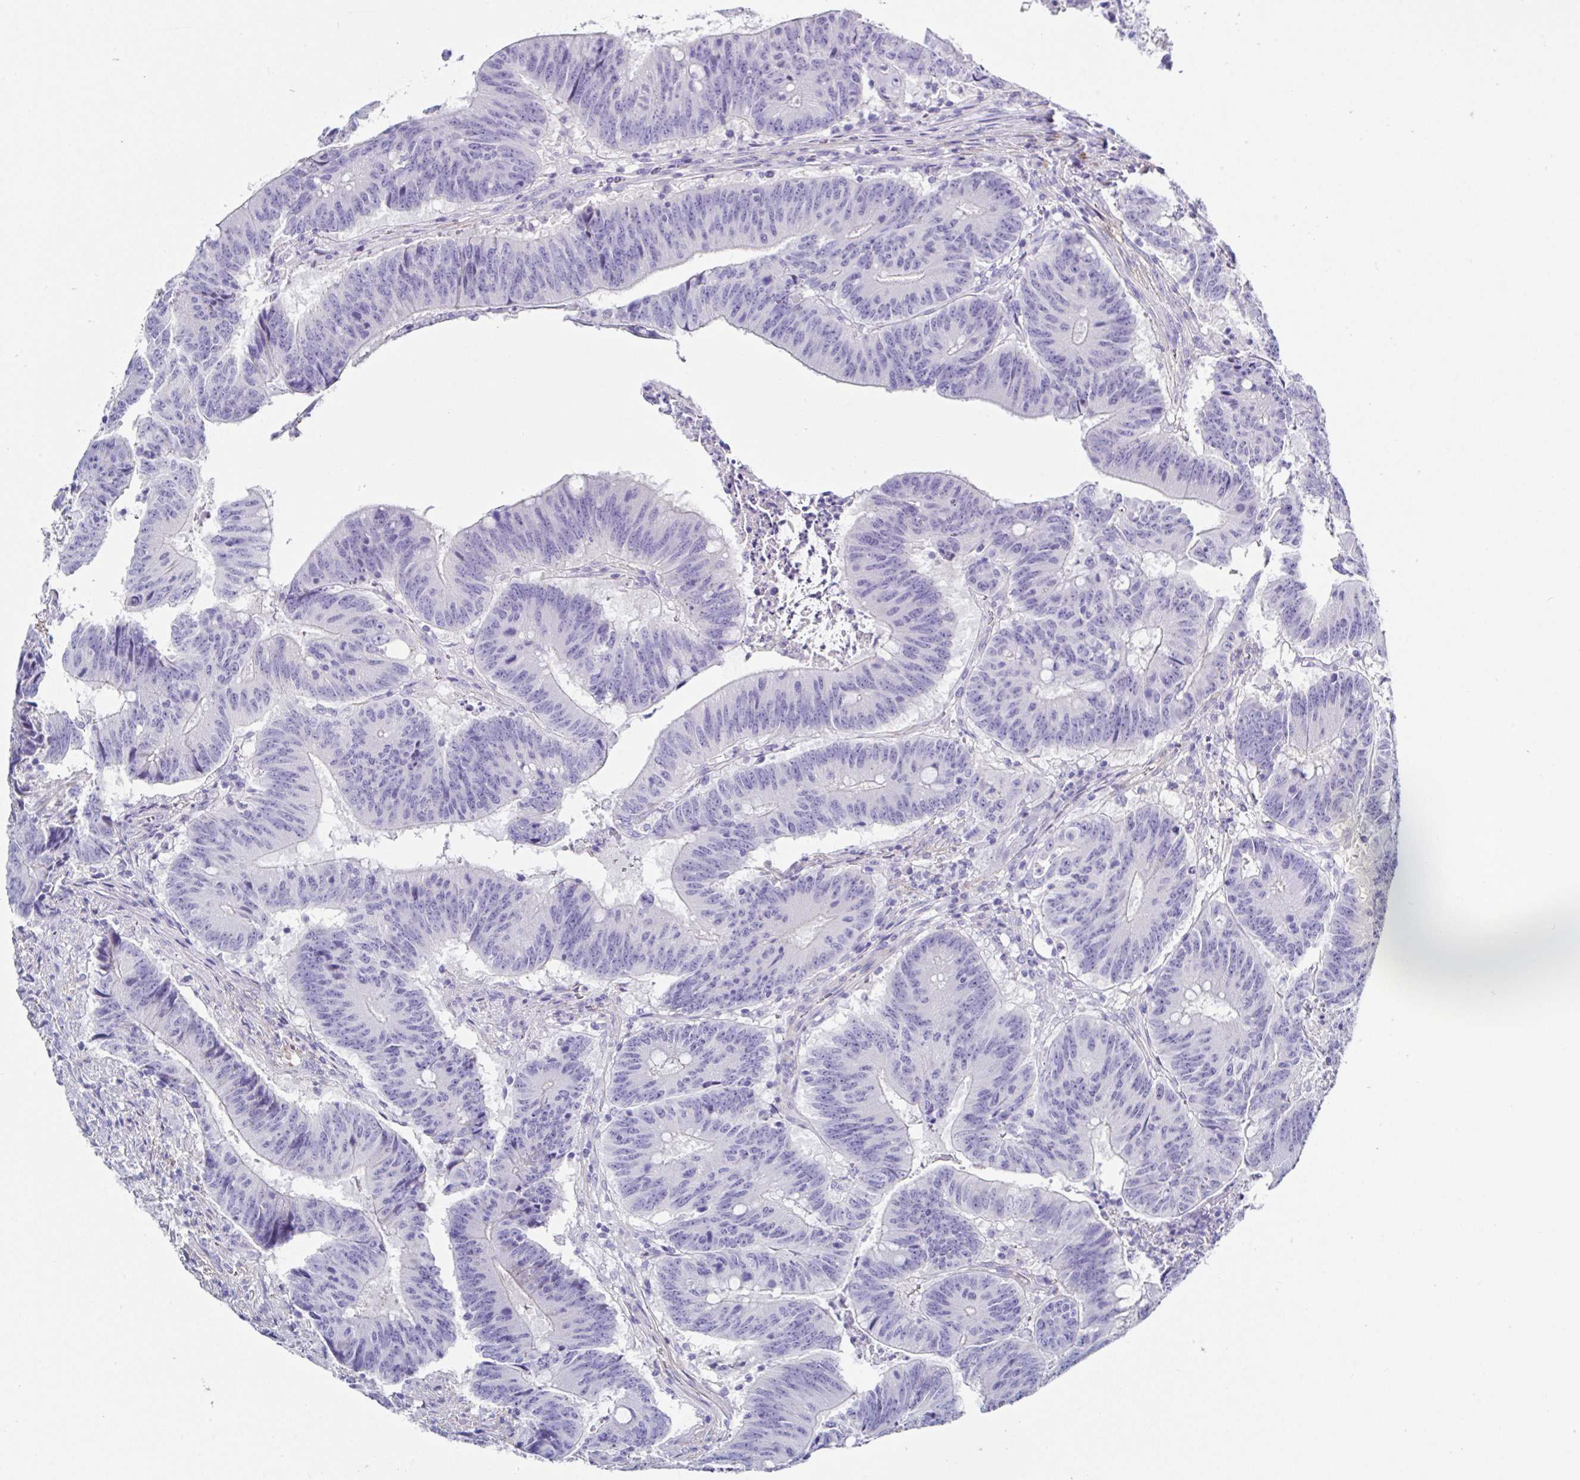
{"staining": {"intensity": "negative", "quantity": "none", "location": "none"}, "tissue": "colorectal cancer", "cell_type": "Tumor cells", "image_type": "cancer", "snomed": [{"axis": "morphology", "description": "Adenocarcinoma, NOS"}, {"axis": "topography", "description": "Colon"}], "caption": "IHC of colorectal cancer (adenocarcinoma) exhibits no positivity in tumor cells.", "gene": "PPFIA4", "patient": {"sex": "female", "age": 87}}